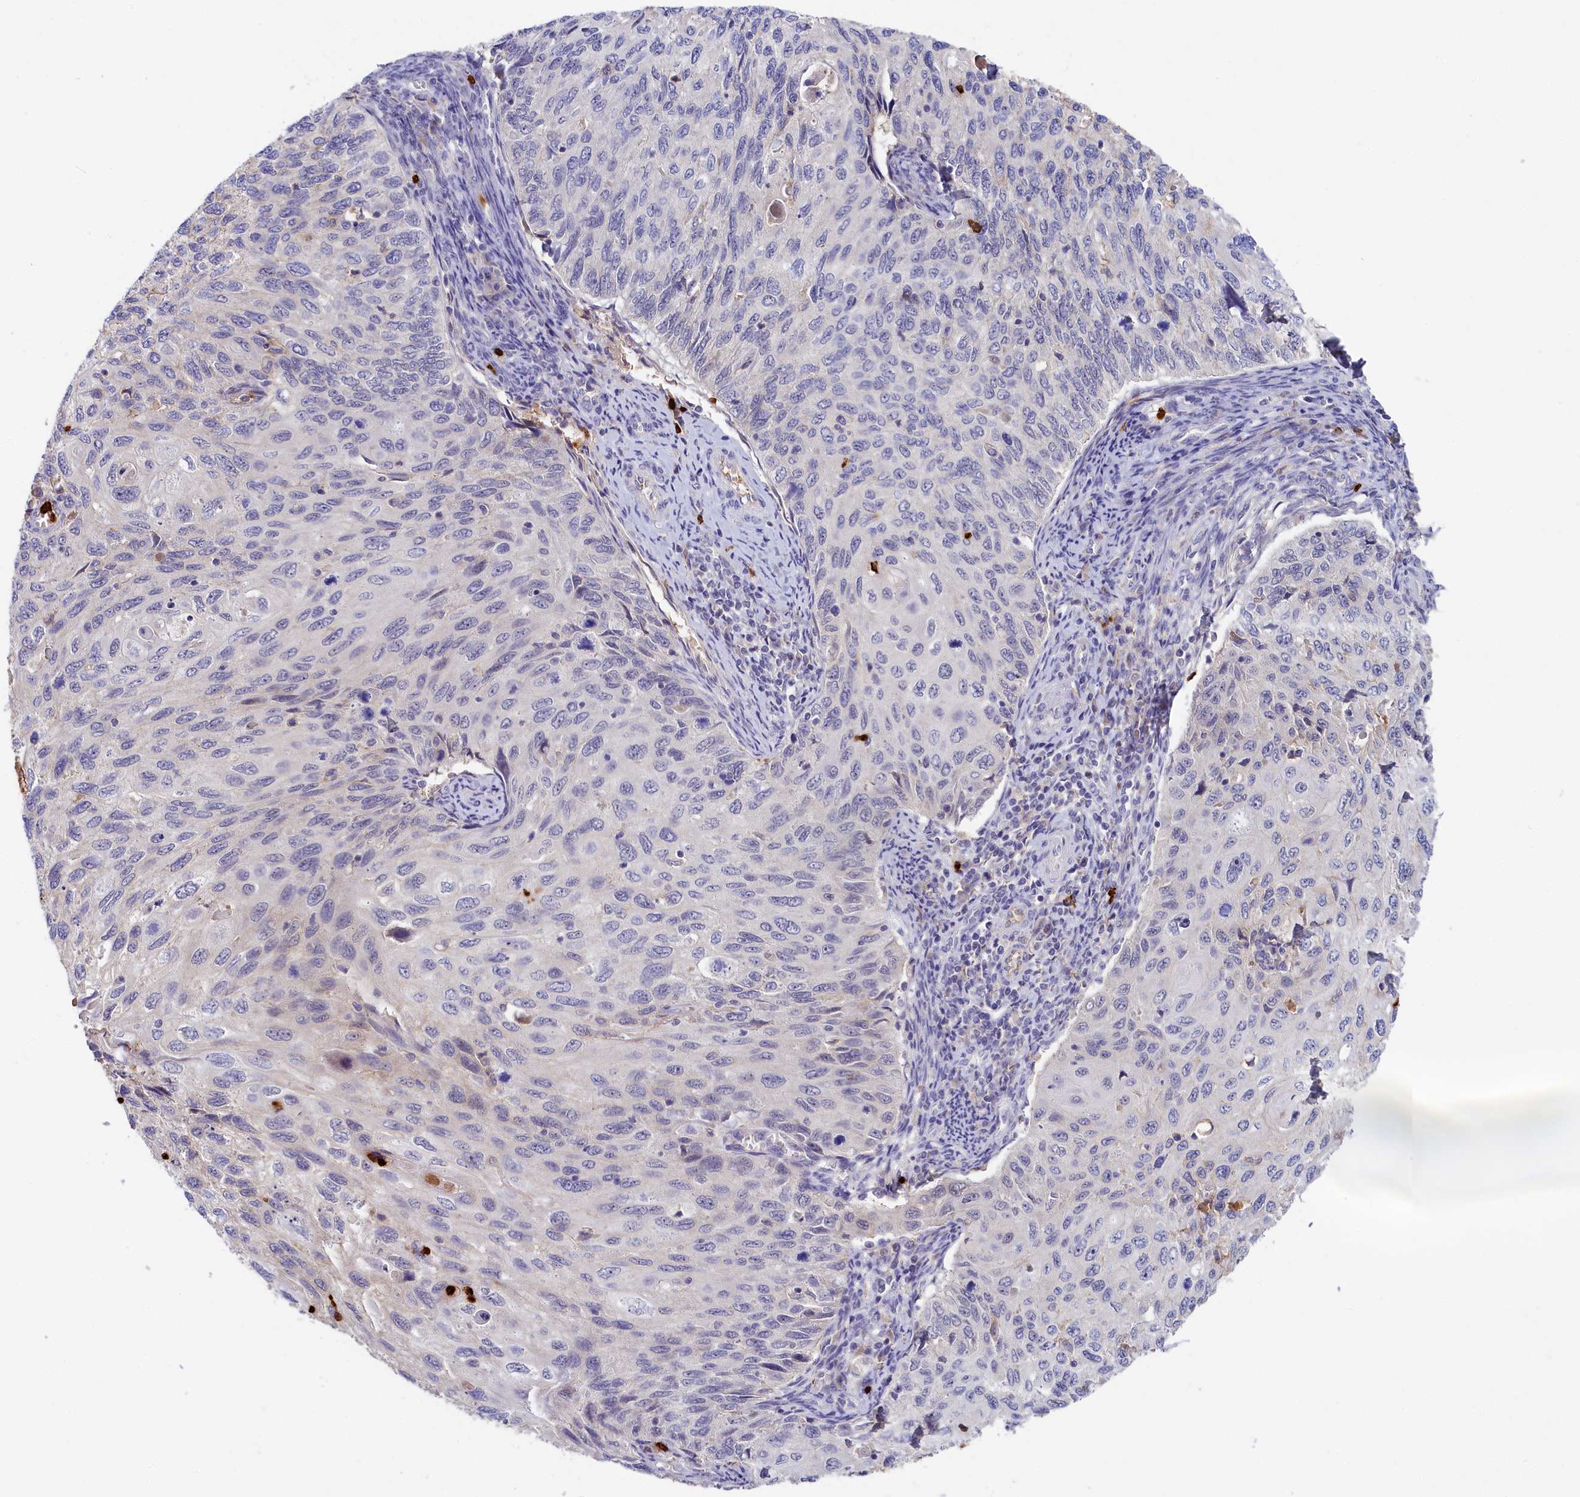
{"staining": {"intensity": "negative", "quantity": "none", "location": "none"}, "tissue": "cervical cancer", "cell_type": "Tumor cells", "image_type": "cancer", "snomed": [{"axis": "morphology", "description": "Squamous cell carcinoma, NOS"}, {"axis": "topography", "description": "Cervix"}], "caption": "The photomicrograph displays no significant expression in tumor cells of cervical cancer.", "gene": "ADGRD1", "patient": {"sex": "female", "age": 70}}